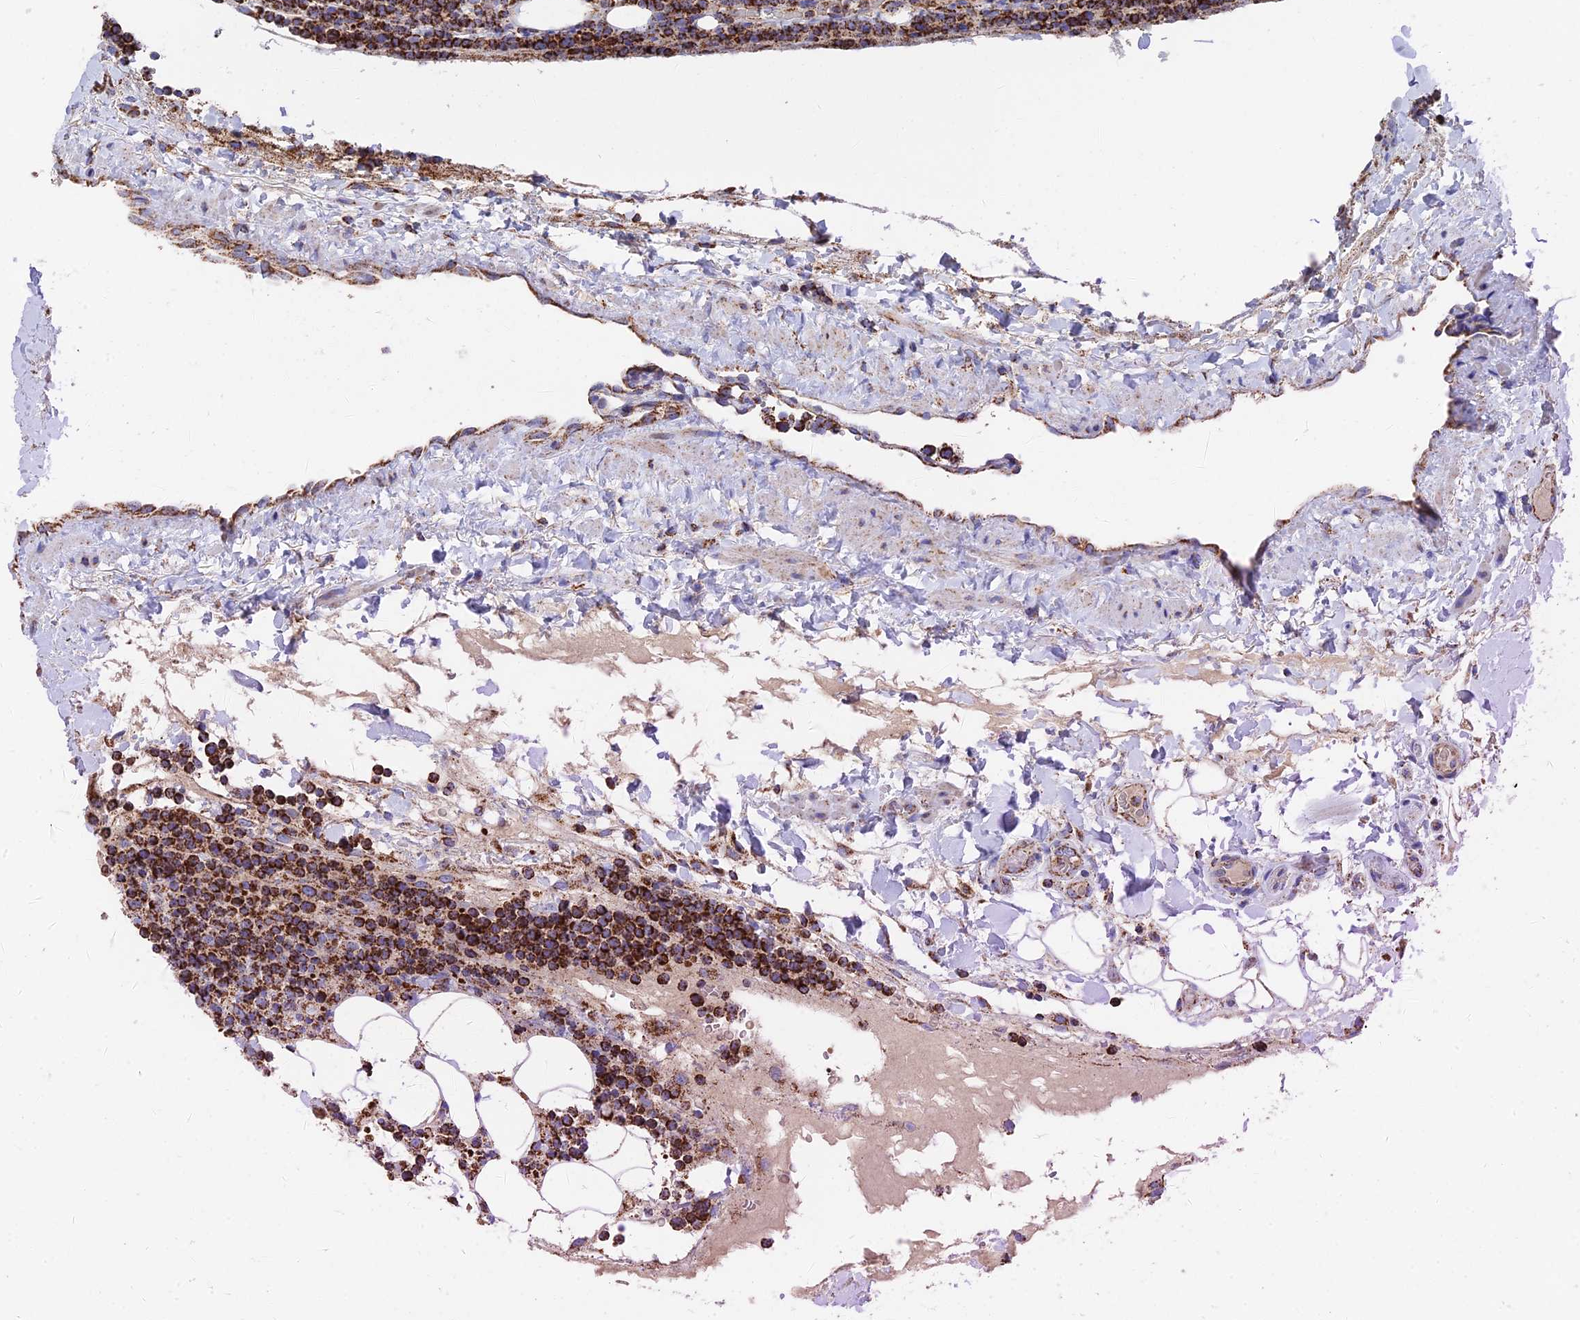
{"staining": {"intensity": "strong", "quantity": ">75%", "location": "cytoplasmic/membranous"}, "tissue": "lymphoma", "cell_type": "Tumor cells", "image_type": "cancer", "snomed": [{"axis": "morphology", "description": "Malignant lymphoma, non-Hodgkin's type, High grade"}, {"axis": "topography", "description": "Lymph node"}], "caption": "Lymphoma stained with DAB immunohistochemistry (IHC) shows high levels of strong cytoplasmic/membranous expression in approximately >75% of tumor cells.", "gene": "HAUS8", "patient": {"sex": "male", "age": 61}}